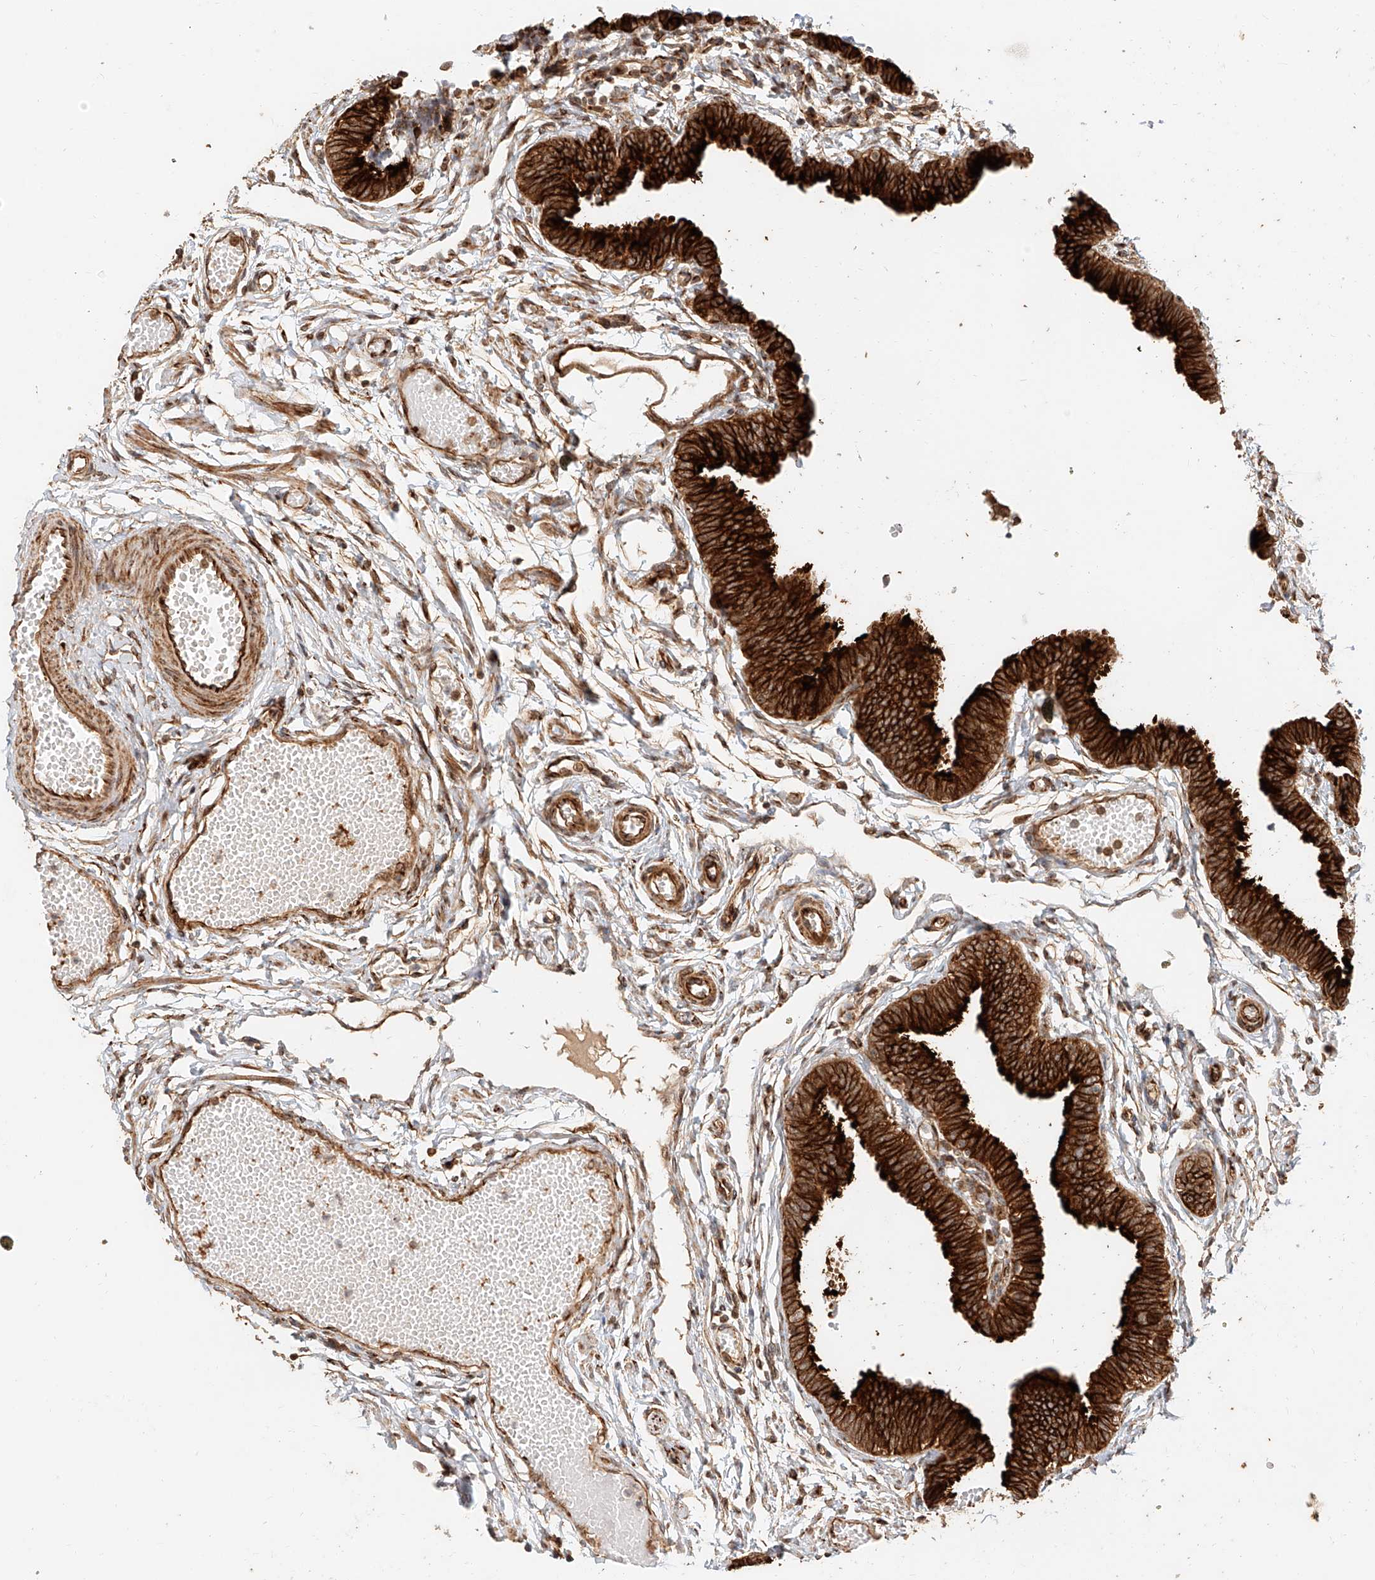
{"staining": {"intensity": "strong", "quantity": ">75%", "location": "cytoplasmic/membranous"}, "tissue": "fallopian tube", "cell_type": "Glandular cells", "image_type": "normal", "snomed": [{"axis": "morphology", "description": "Normal tissue, NOS"}, {"axis": "topography", "description": "Fallopian tube"}, {"axis": "topography", "description": "Ovary"}], "caption": "Human fallopian tube stained for a protein (brown) displays strong cytoplasmic/membranous positive staining in about >75% of glandular cells.", "gene": "NAP1L1", "patient": {"sex": "female", "age": 23}}